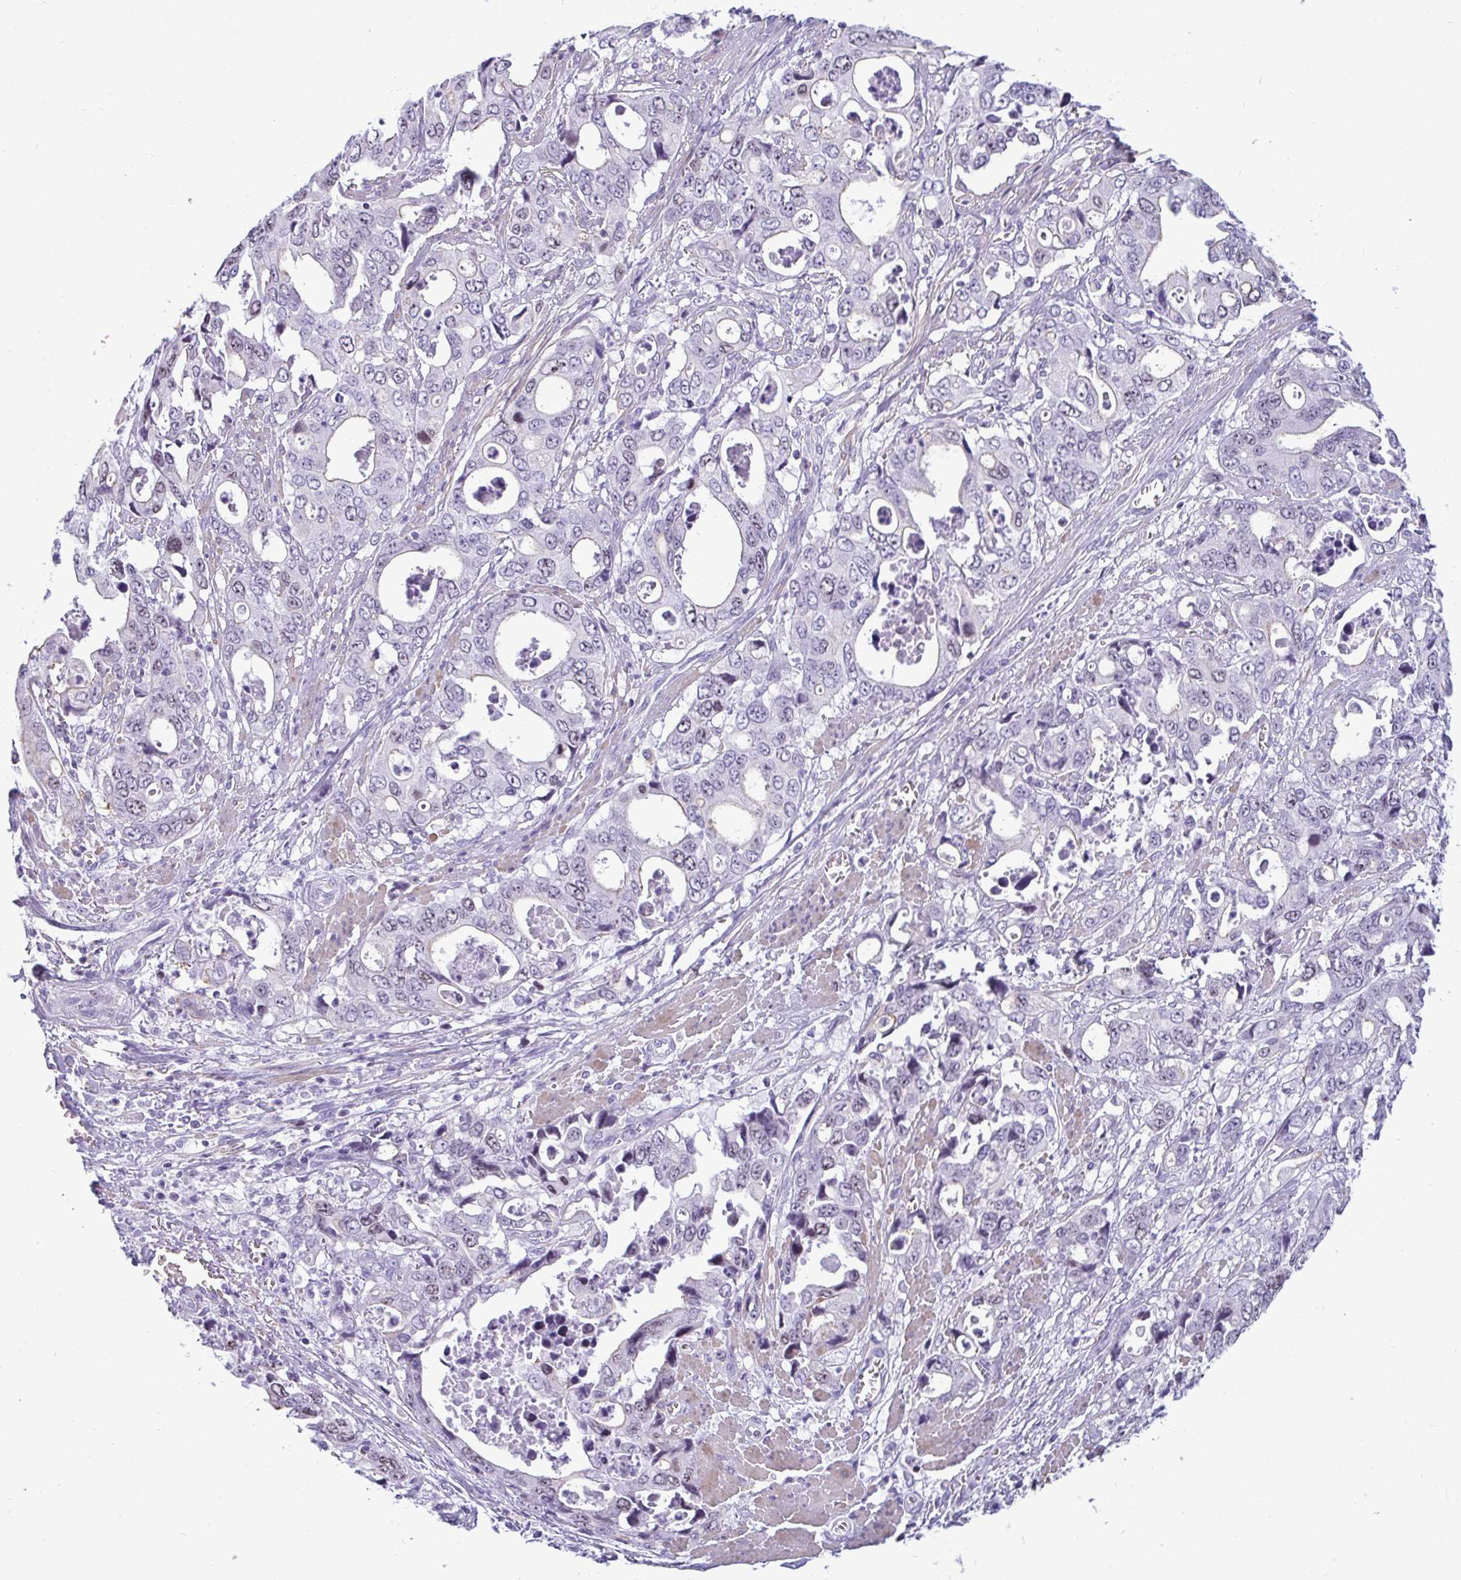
{"staining": {"intensity": "weak", "quantity": "<25%", "location": "nuclear"}, "tissue": "stomach cancer", "cell_type": "Tumor cells", "image_type": "cancer", "snomed": [{"axis": "morphology", "description": "Adenocarcinoma, NOS"}, {"axis": "topography", "description": "Stomach, upper"}], "caption": "Immunohistochemistry histopathology image of stomach adenocarcinoma stained for a protein (brown), which exhibits no staining in tumor cells.", "gene": "SUZ12", "patient": {"sex": "male", "age": 74}}